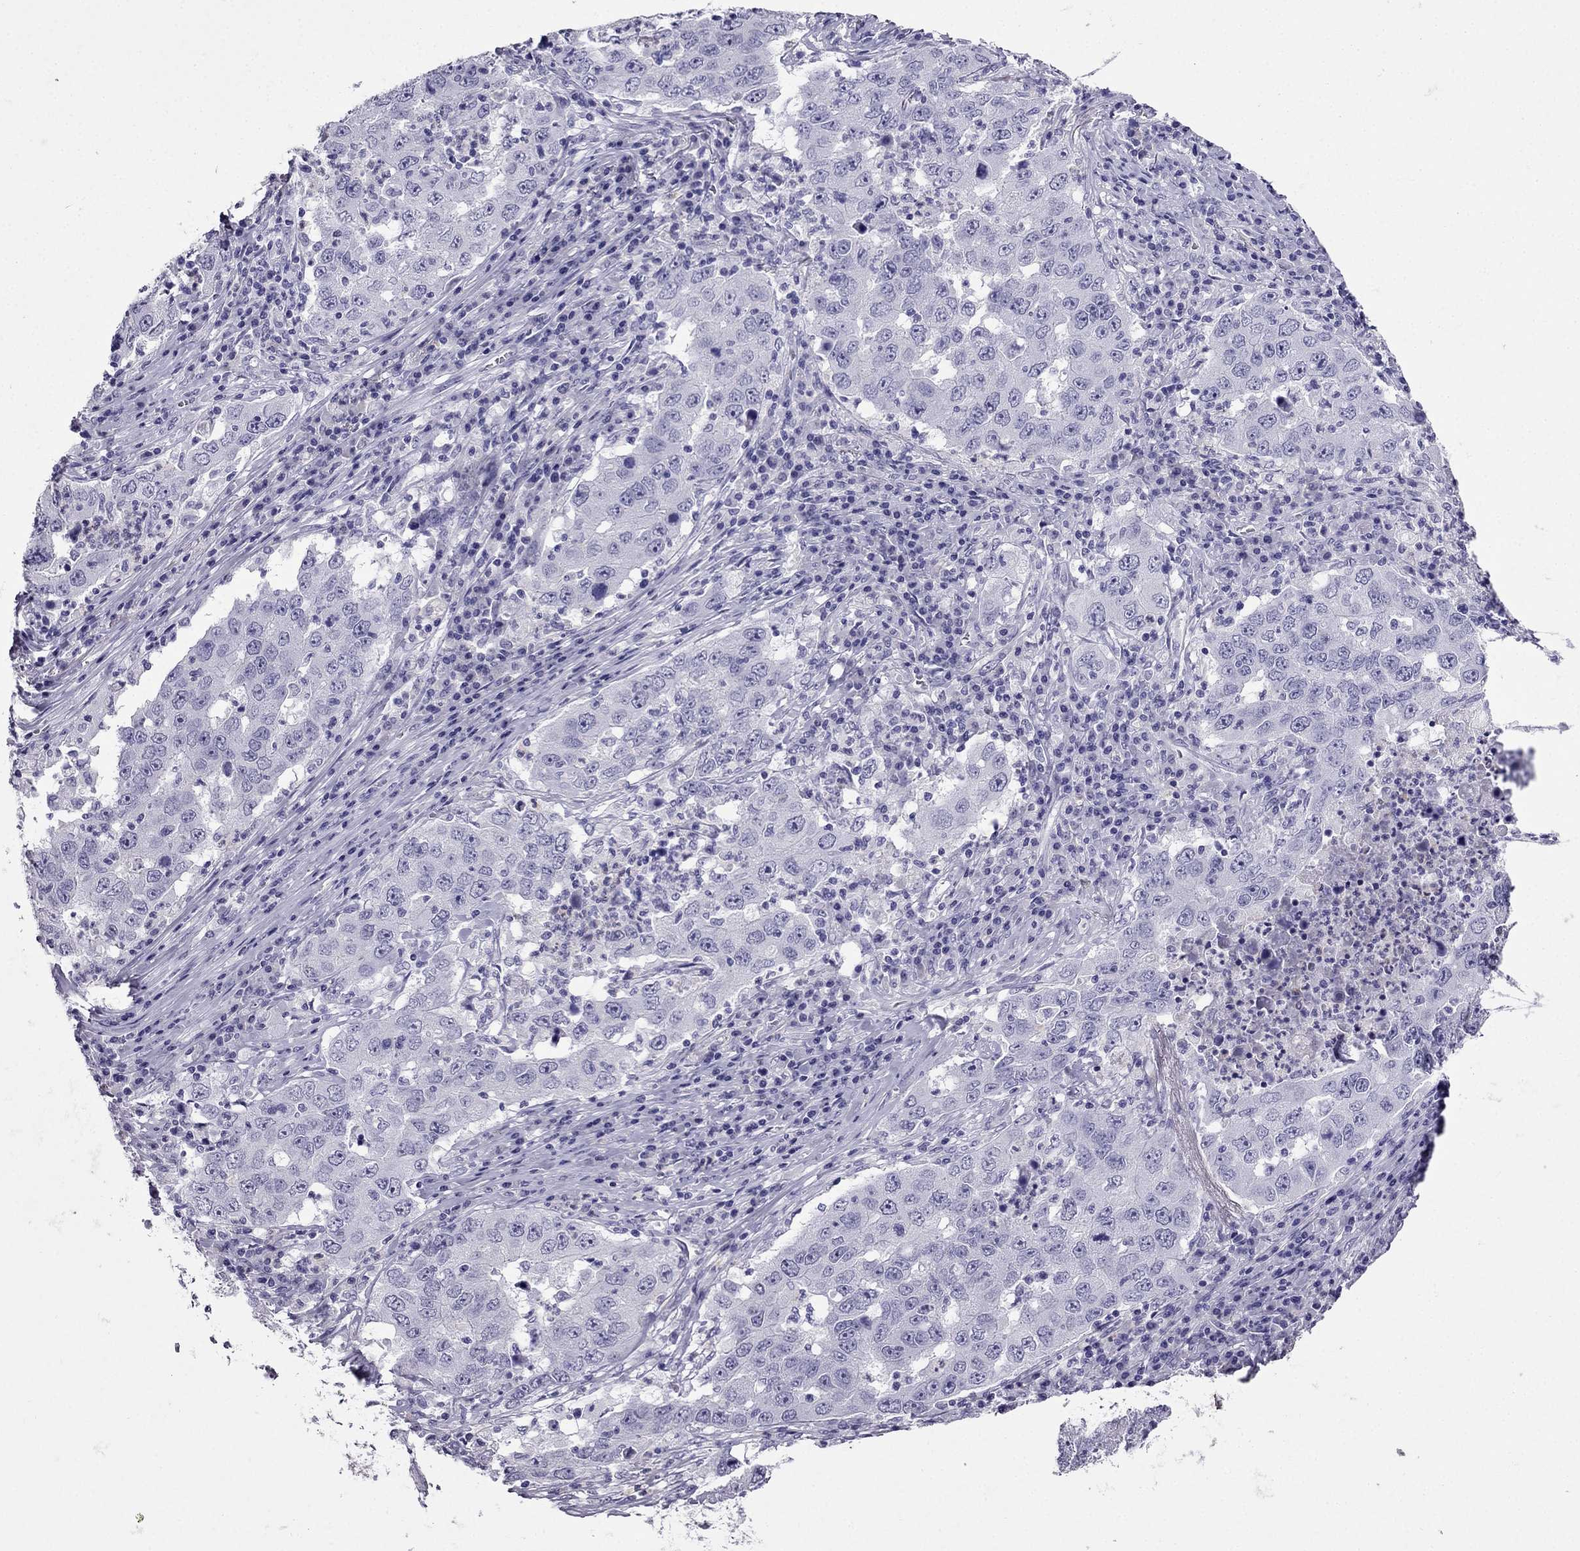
{"staining": {"intensity": "negative", "quantity": "none", "location": "none"}, "tissue": "lung cancer", "cell_type": "Tumor cells", "image_type": "cancer", "snomed": [{"axis": "morphology", "description": "Adenocarcinoma, NOS"}, {"axis": "topography", "description": "Lung"}], "caption": "This is an IHC image of human lung cancer (adenocarcinoma). There is no staining in tumor cells.", "gene": "CDHR4", "patient": {"sex": "male", "age": 73}}